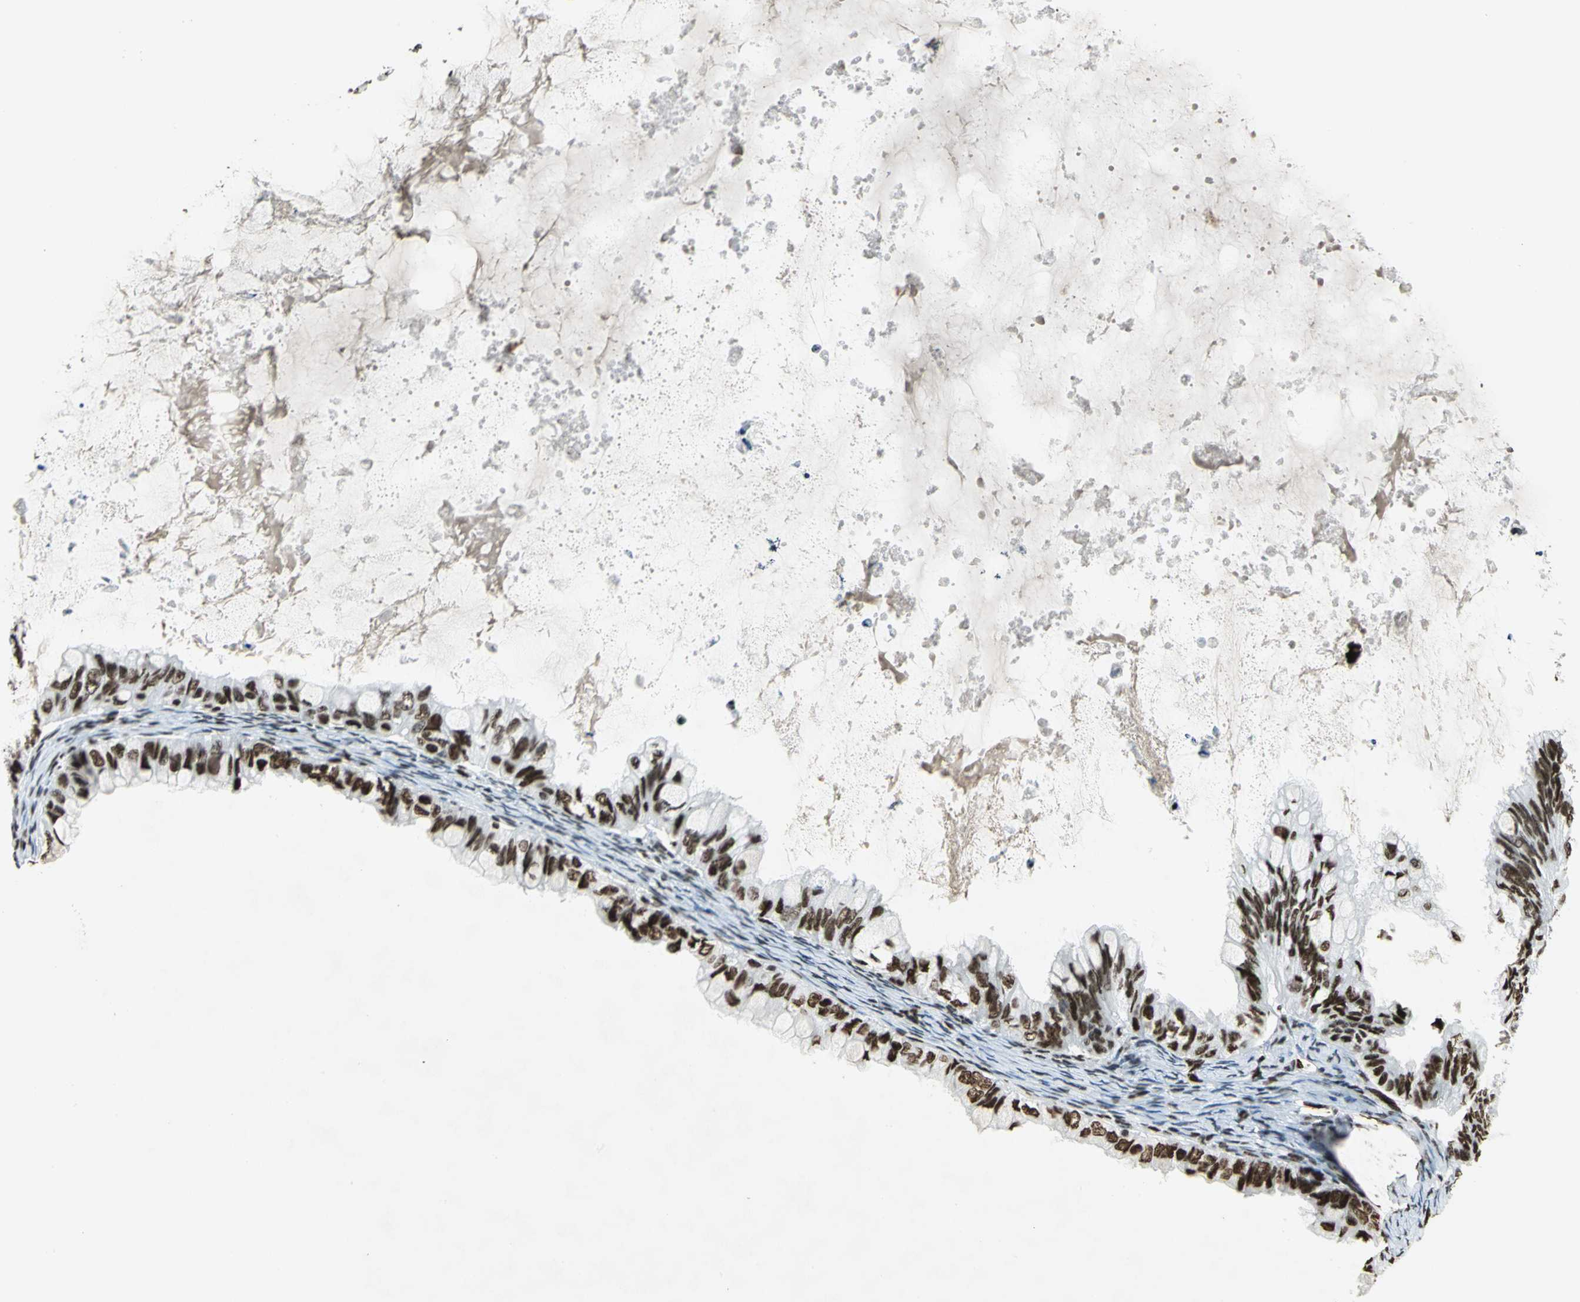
{"staining": {"intensity": "strong", "quantity": ">75%", "location": "nuclear"}, "tissue": "ovarian cancer", "cell_type": "Tumor cells", "image_type": "cancer", "snomed": [{"axis": "morphology", "description": "Cystadenocarcinoma, mucinous, NOS"}, {"axis": "topography", "description": "Ovary"}], "caption": "DAB immunohistochemical staining of human ovarian mucinous cystadenocarcinoma shows strong nuclear protein positivity in about >75% of tumor cells.", "gene": "HMGB1", "patient": {"sex": "female", "age": 80}}